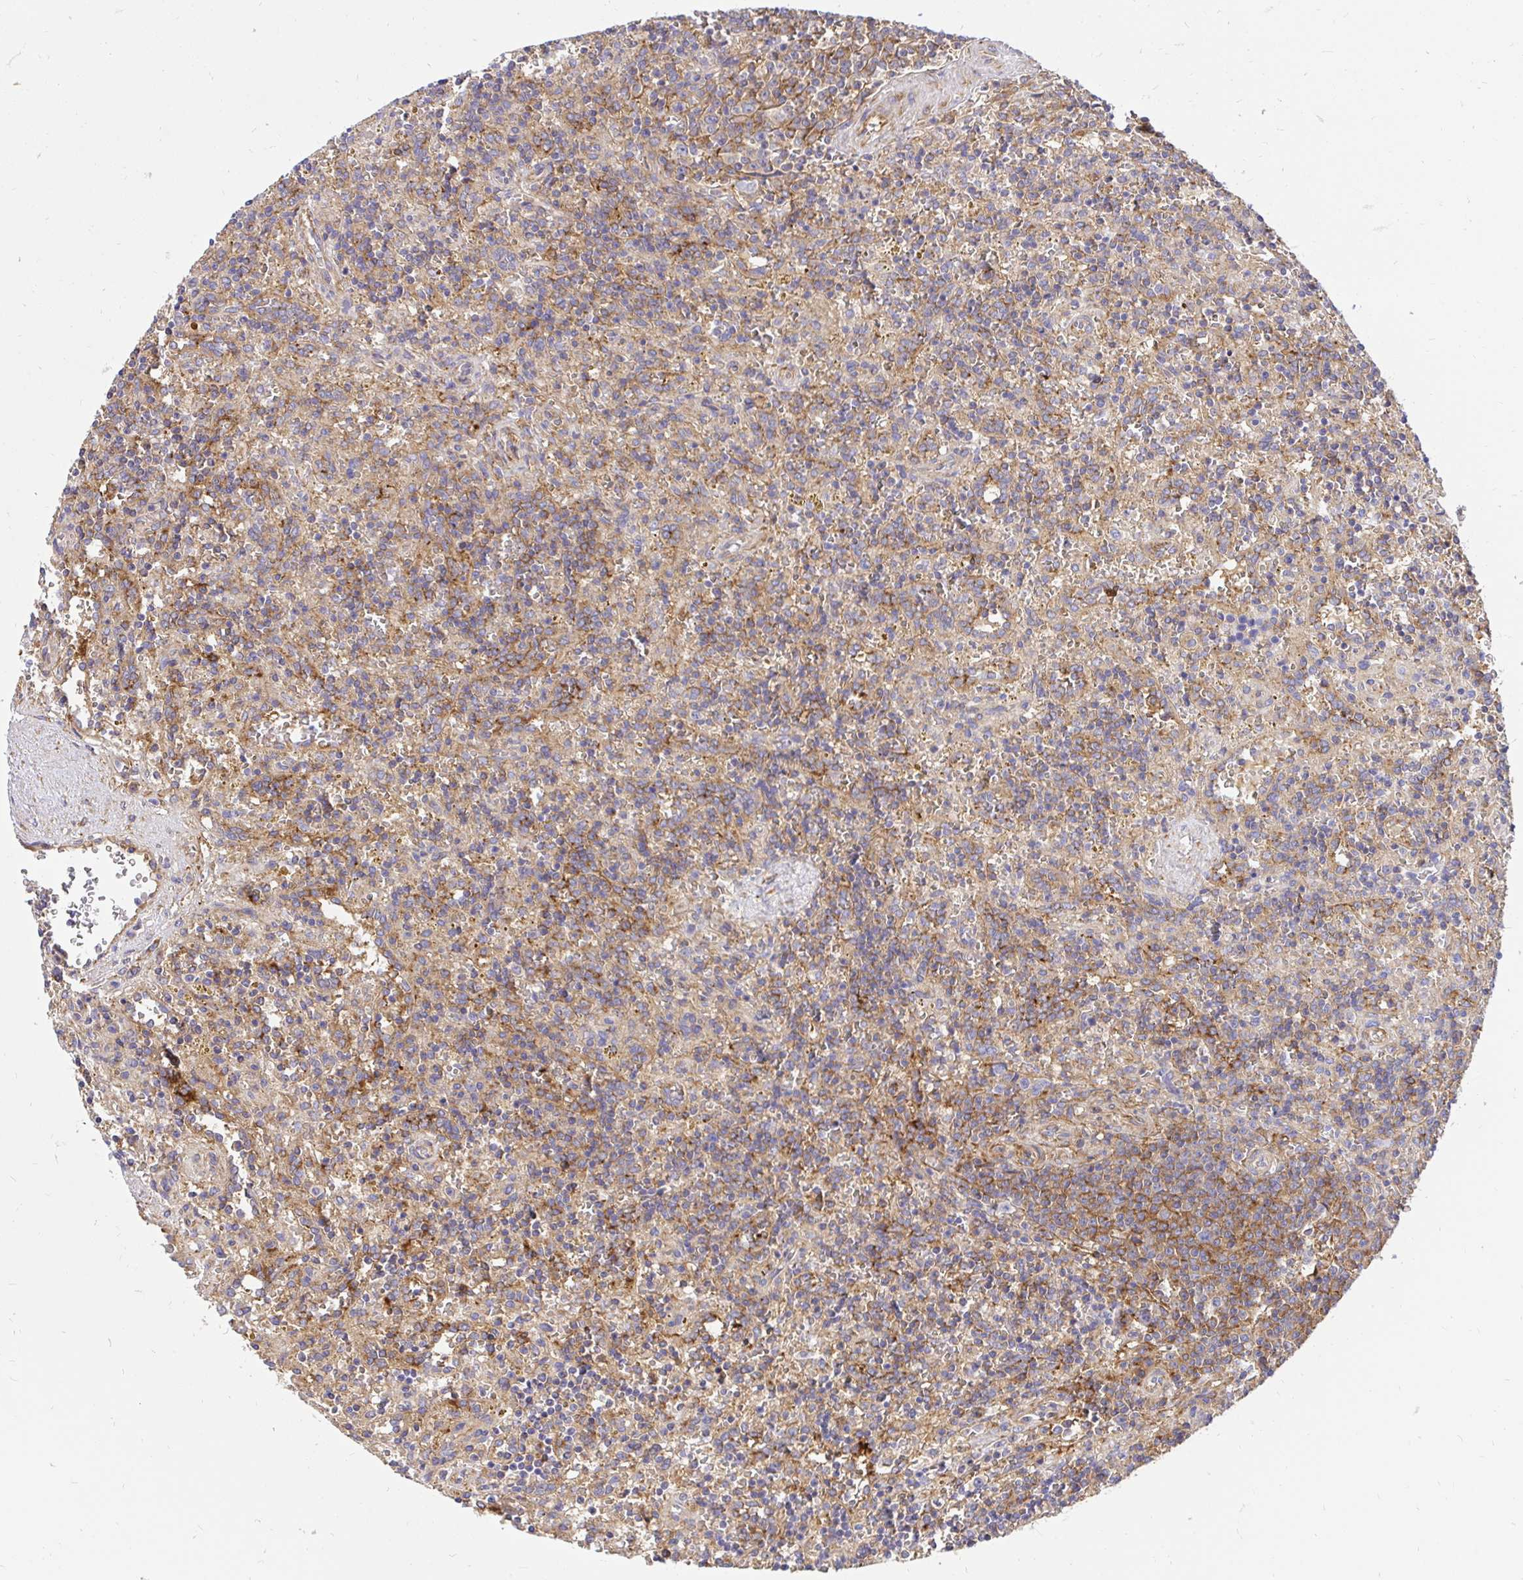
{"staining": {"intensity": "moderate", "quantity": "<25%", "location": "cytoplasmic/membranous"}, "tissue": "lymphoma", "cell_type": "Tumor cells", "image_type": "cancer", "snomed": [{"axis": "morphology", "description": "Malignant lymphoma, non-Hodgkin's type, Low grade"}, {"axis": "topography", "description": "Spleen"}], "caption": "Protein staining of low-grade malignant lymphoma, non-Hodgkin's type tissue reveals moderate cytoplasmic/membranous staining in approximately <25% of tumor cells.", "gene": "ABCB10", "patient": {"sex": "male", "age": 67}}